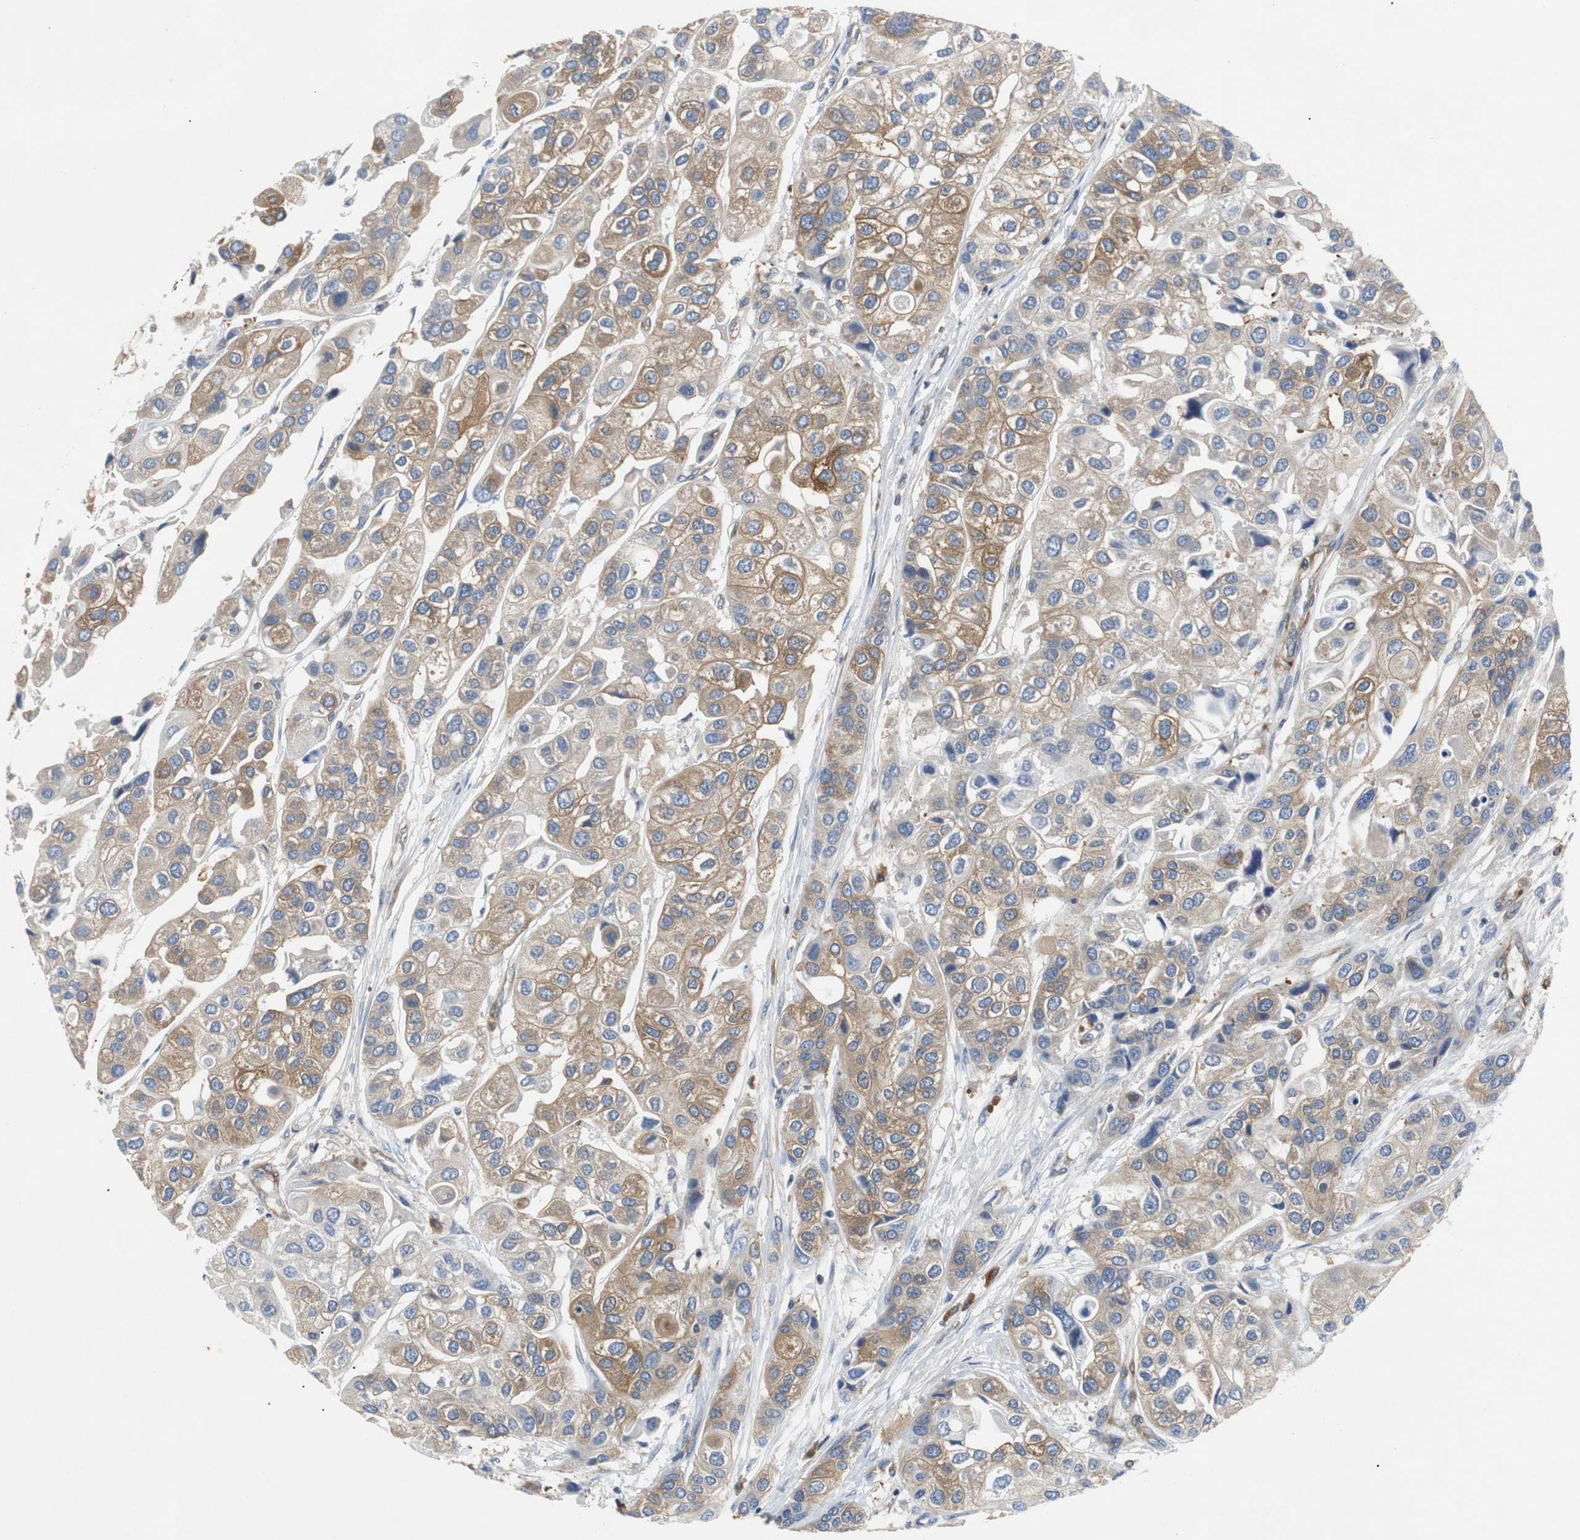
{"staining": {"intensity": "moderate", "quantity": "25%-75%", "location": "cytoplasmic/membranous"}, "tissue": "urothelial cancer", "cell_type": "Tumor cells", "image_type": "cancer", "snomed": [{"axis": "morphology", "description": "Urothelial carcinoma, High grade"}, {"axis": "topography", "description": "Urinary bladder"}], "caption": "Protein analysis of urothelial cancer tissue exhibits moderate cytoplasmic/membranous staining in approximately 25%-75% of tumor cells.", "gene": "GYS1", "patient": {"sex": "female", "age": 64}}